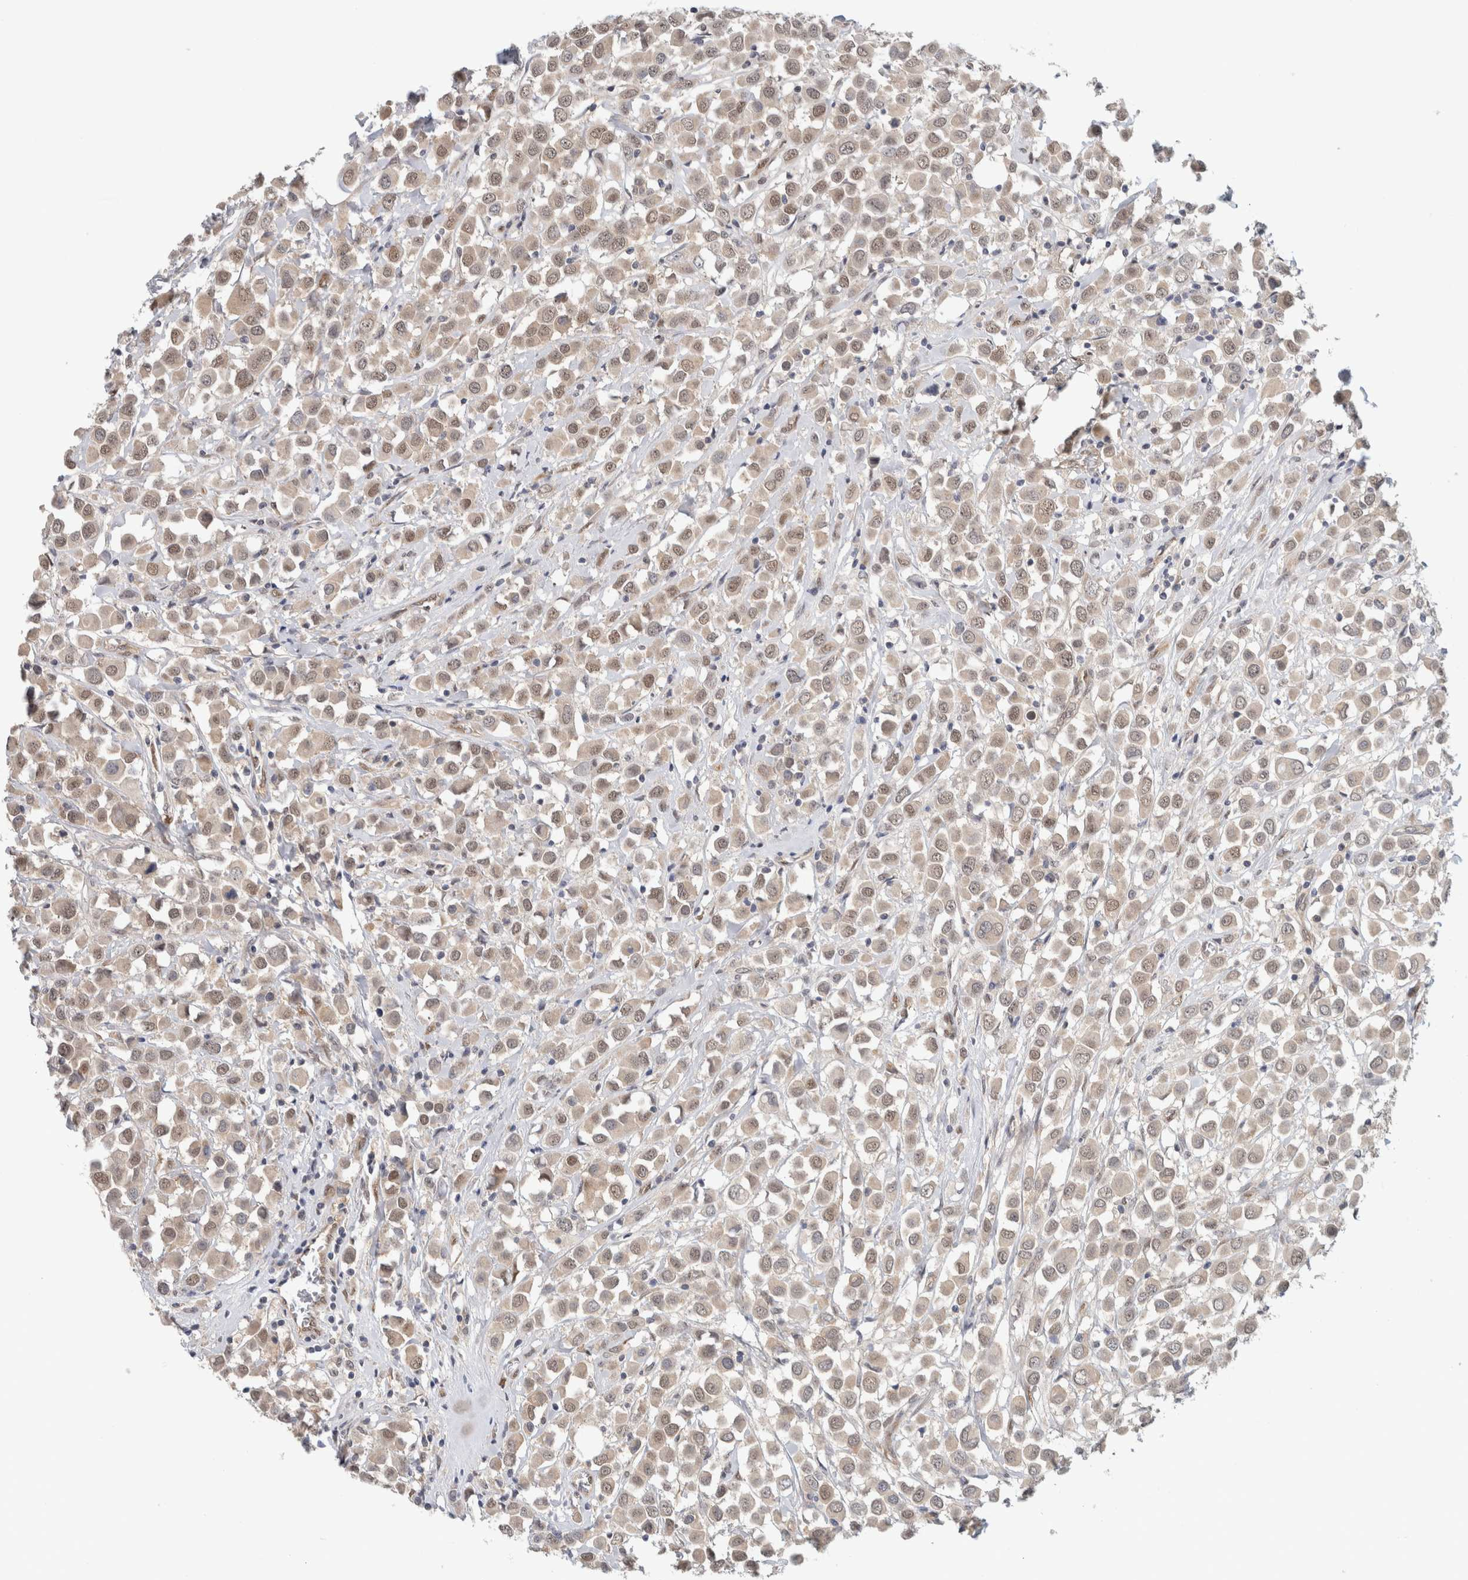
{"staining": {"intensity": "weak", "quantity": ">75%", "location": "cytoplasmic/membranous,nuclear"}, "tissue": "breast cancer", "cell_type": "Tumor cells", "image_type": "cancer", "snomed": [{"axis": "morphology", "description": "Duct carcinoma"}, {"axis": "topography", "description": "Breast"}], "caption": "A micrograph of human infiltrating ductal carcinoma (breast) stained for a protein displays weak cytoplasmic/membranous and nuclear brown staining in tumor cells.", "gene": "EIF4G3", "patient": {"sex": "female", "age": 61}}